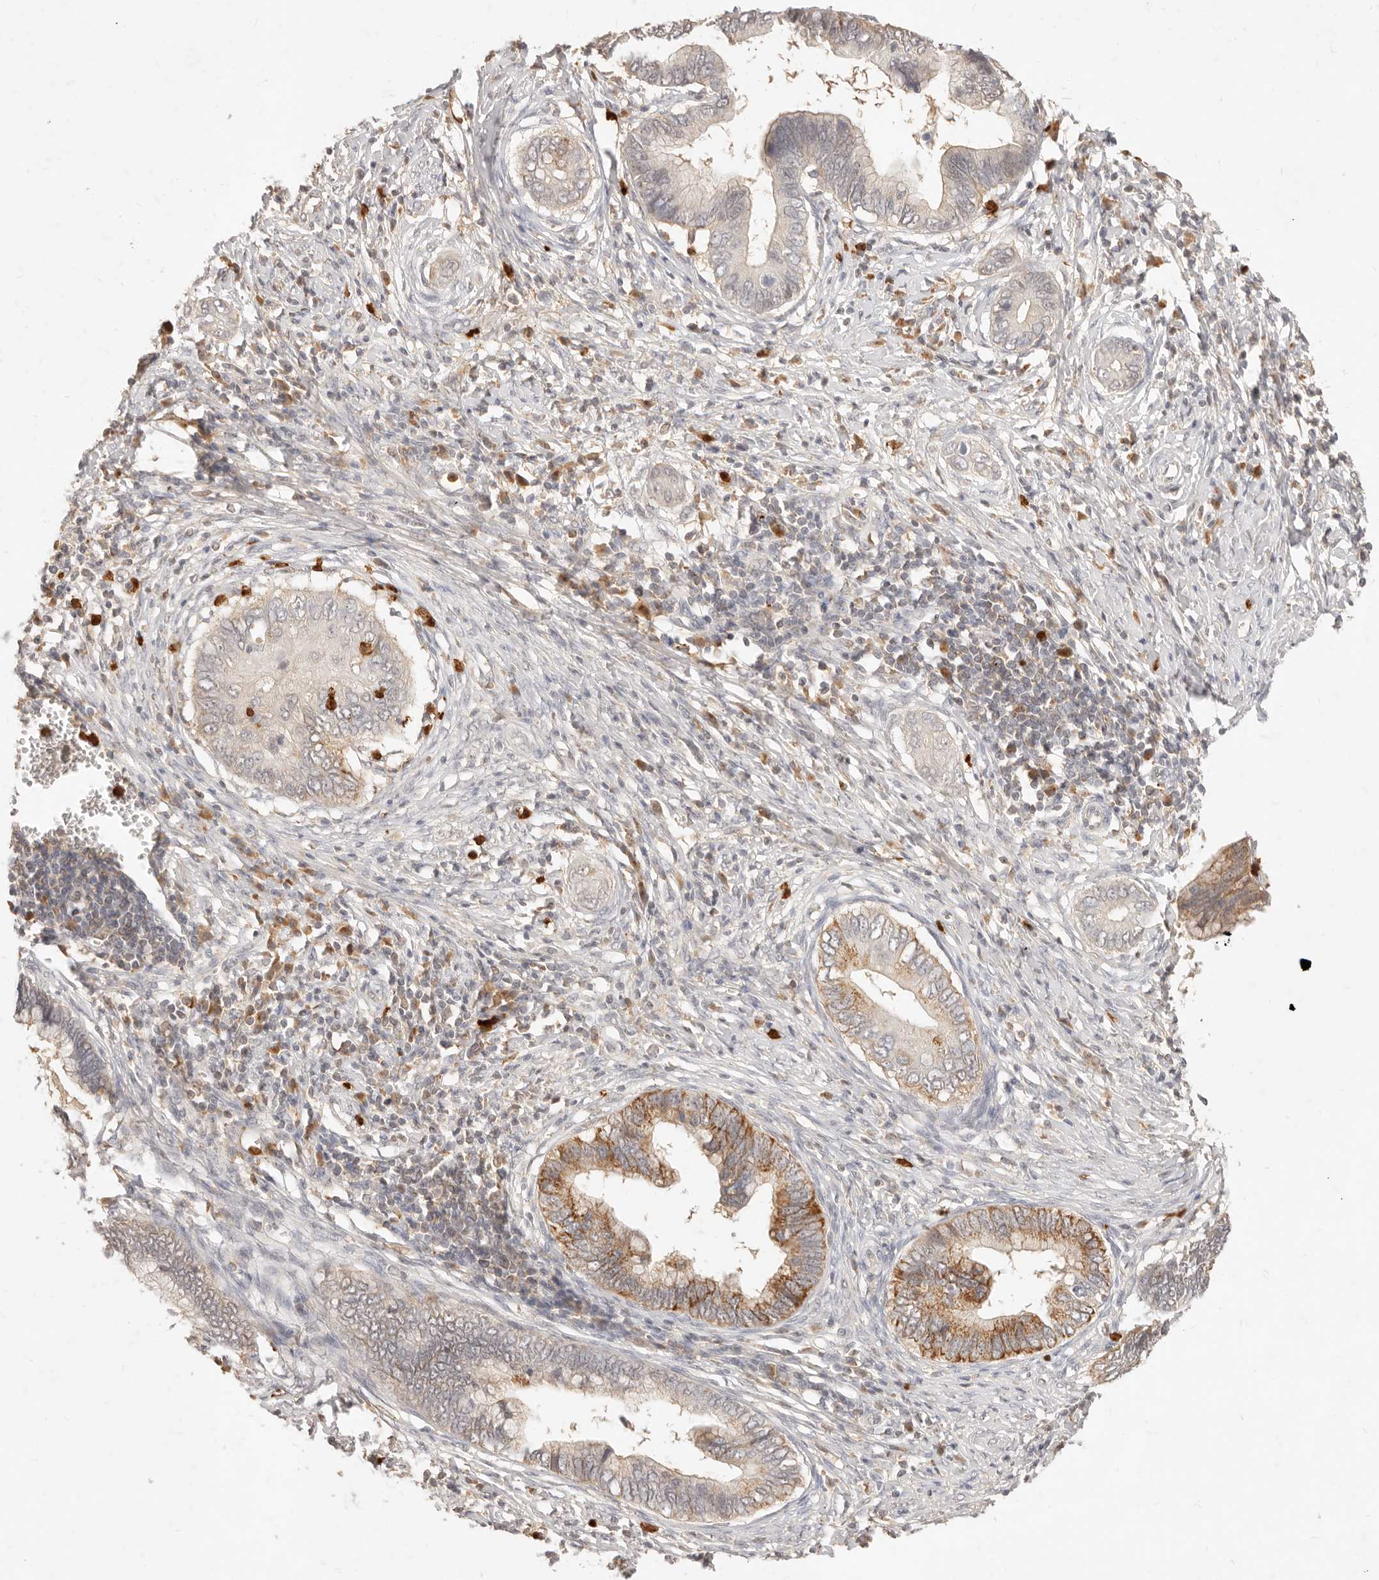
{"staining": {"intensity": "moderate", "quantity": "<25%", "location": "cytoplasmic/membranous"}, "tissue": "cervical cancer", "cell_type": "Tumor cells", "image_type": "cancer", "snomed": [{"axis": "morphology", "description": "Adenocarcinoma, NOS"}, {"axis": "topography", "description": "Cervix"}], "caption": "Human adenocarcinoma (cervical) stained for a protein (brown) reveals moderate cytoplasmic/membranous positive positivity in about <25% of tumor cells.", "gene": "TMTC2", "patient": {"sex": "female", "age": 44}}